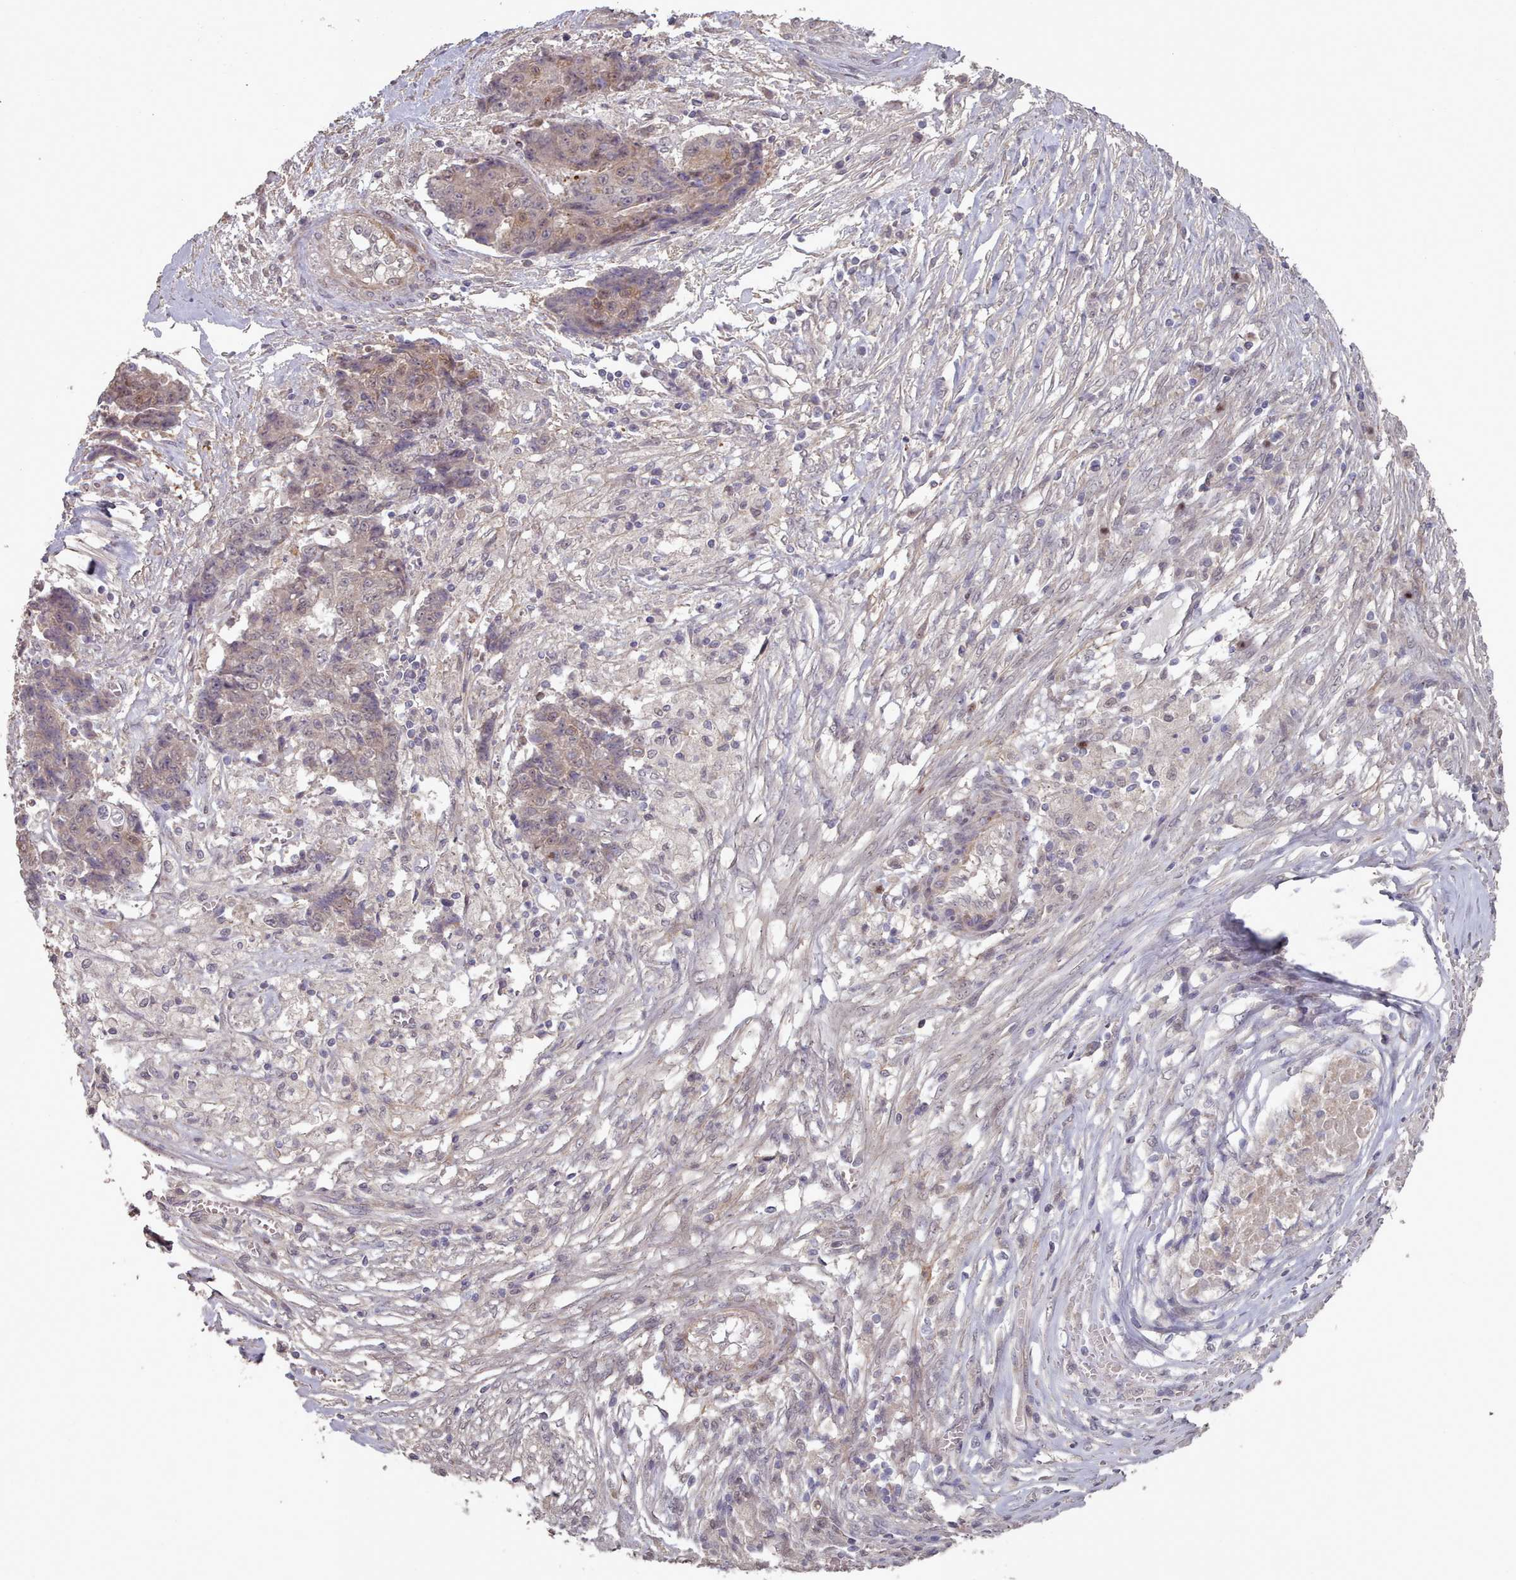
{"staining": {"intensity": "moderate", "quantity": "<25%", "location": "nuclear"}, "tissue": "ovarian cancer", "cell_type": "Tumor cells", "image_type": "cancer", "snomed": [{"axis": "morphology", "description": "Carcinoma, endometroid"}, {"axis": "topography", "description": "Ovary"}], "caption": "This is an image of immunohistochemistry staining of ovarian cancer, which shows moderate expression in the nuclear of tumor cells.", "gene": "ERCC6L", "patient": {"sex": "female", "age": 42}}